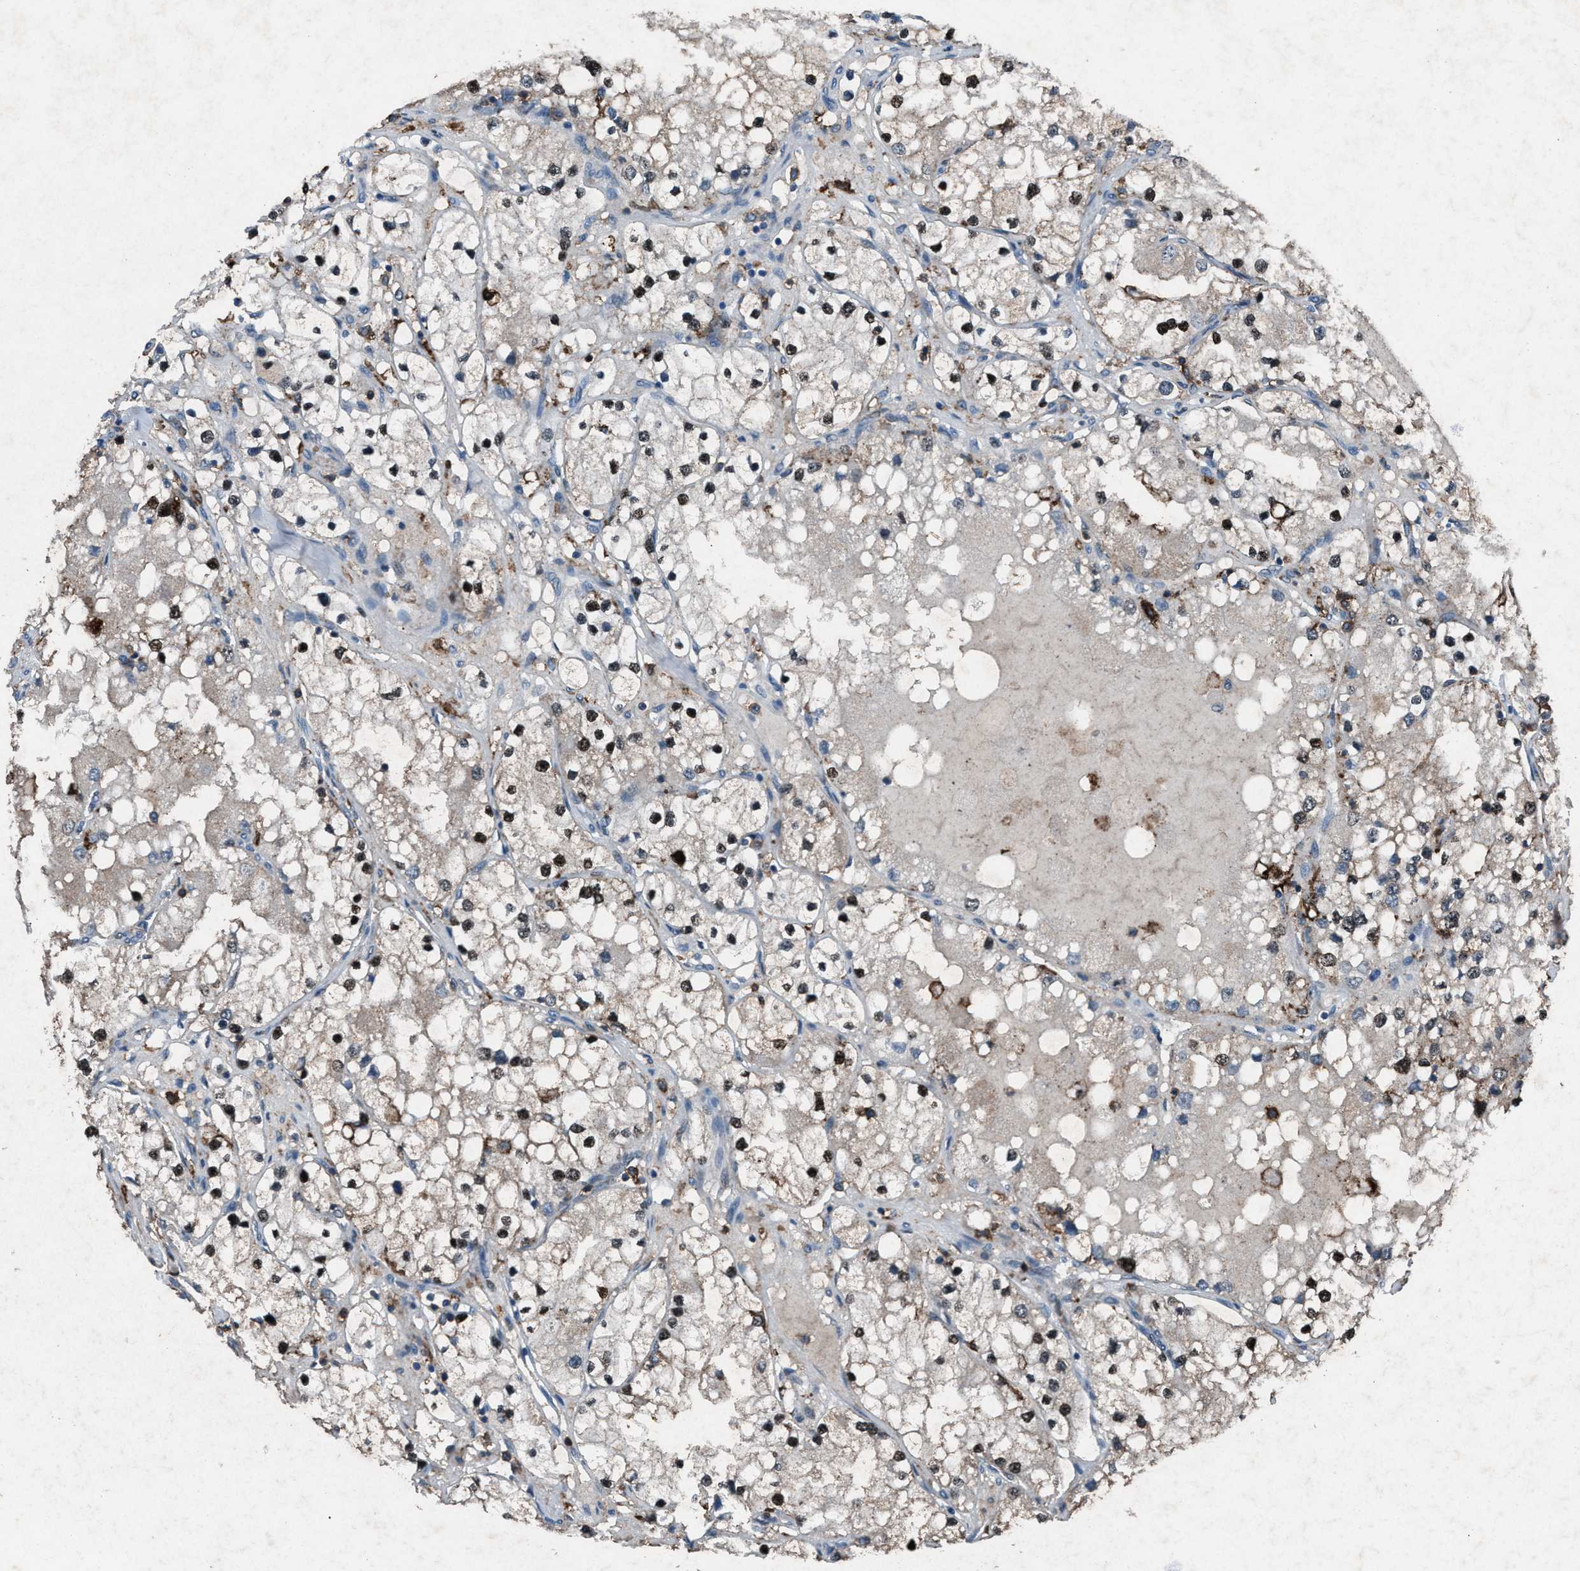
{"staining": {"intensity": "moderate", "quantity": ">75%", "location": "cytoplasmic/membranous,nuclear"}, "tissue": "renal cancer", "cell_type": "Tumor cells", "image_type": "cancer", "snomed": [{"axis": "morphology", "description": "Adenocarcinoma, NOS"}, {"axis": "topography", "description": "Kidney"}], "caption": "About >75% of tumor cells in renal cancer display moderate cytoplasmic/membranous and nuclear protein positivity as visualized by brown immunohistochemical staining.", "gene": "FCER1G", "patient": {"sex": "male", "age": 68}}